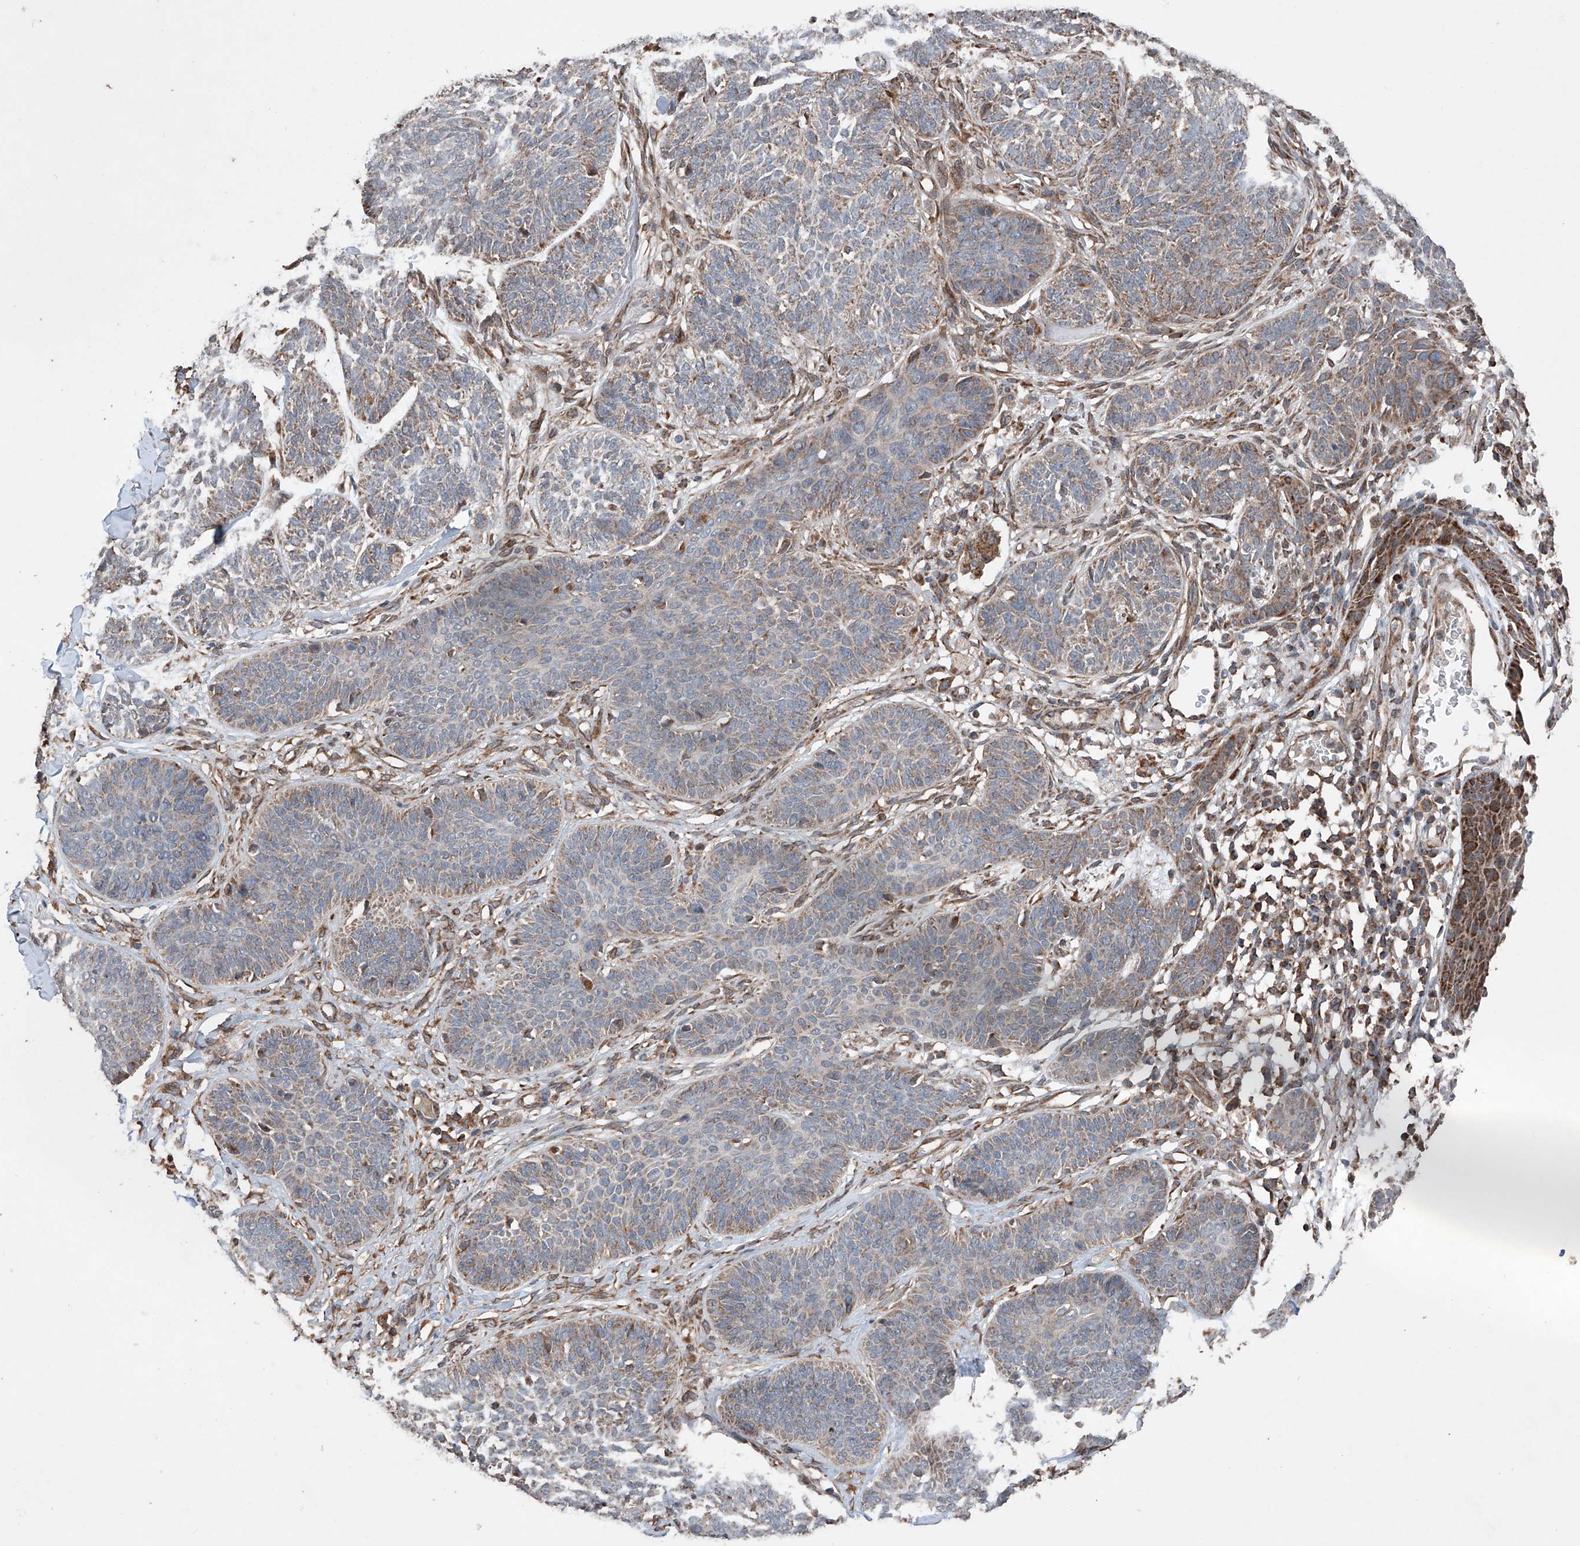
{"staining": {"intensity": "weak", "quantity": "25%-75%", "location": "cytoplasmic/membranous"}, "tissue": "skin cancer", "cell_type": "Tumor cells", "image_type": "cancer", "snomed": [{"axis": "morphology", "description": "Basal cell carcinoma"}, {"axis": "topography", "description": "Skin"}], "caption": "Immunohistochemistry (IHC) of skin cancer shows low levels of weak cytoplasmic/membranous expression in about 25%-75% of tumor cells.", "gene": "AP4B1", "patient": {"sex": "male", "age": 85}}